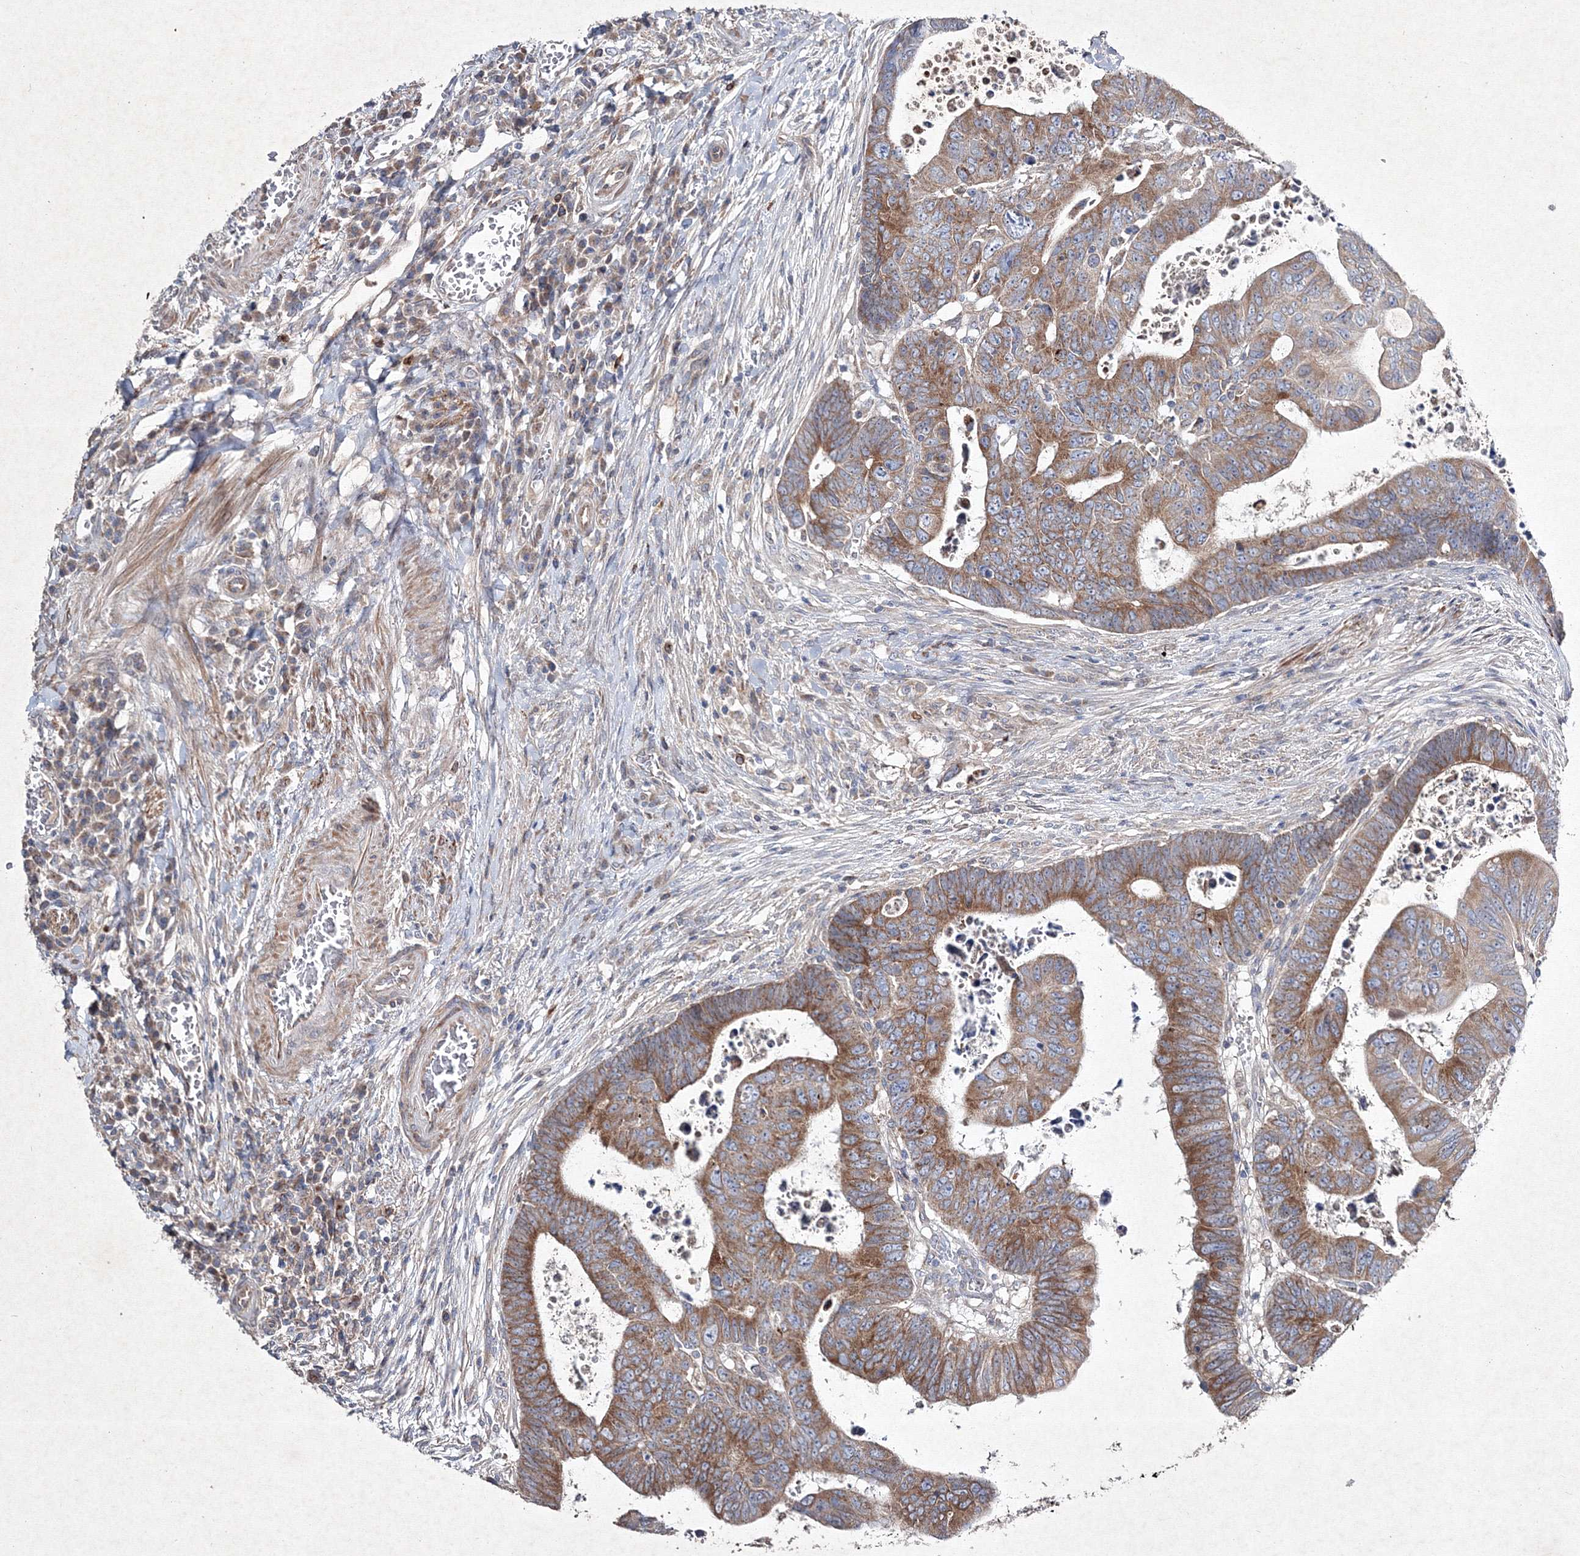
{"staining": {"intensity": "strong", "quantity": ">75%", "location": "cytoplasmic/membranous"}, "tissue": "colorectal cancer", "cell_type": "Tumor cells", "image_type": "cancer", "snomed": [{"axis": "morphology", "description": "Normal tissue, NOS"}, {"axis": "morphology", "description": "Adenocarcinoma, NOS"}, {"axis": "topography", "description": "Rectum"}], "caption": "Human colorectal cancer stained with a protein marker exhibits strong staining in tumor cells.", "gene": "GFM1", "patient": {"sex": "female", "age": 65}}